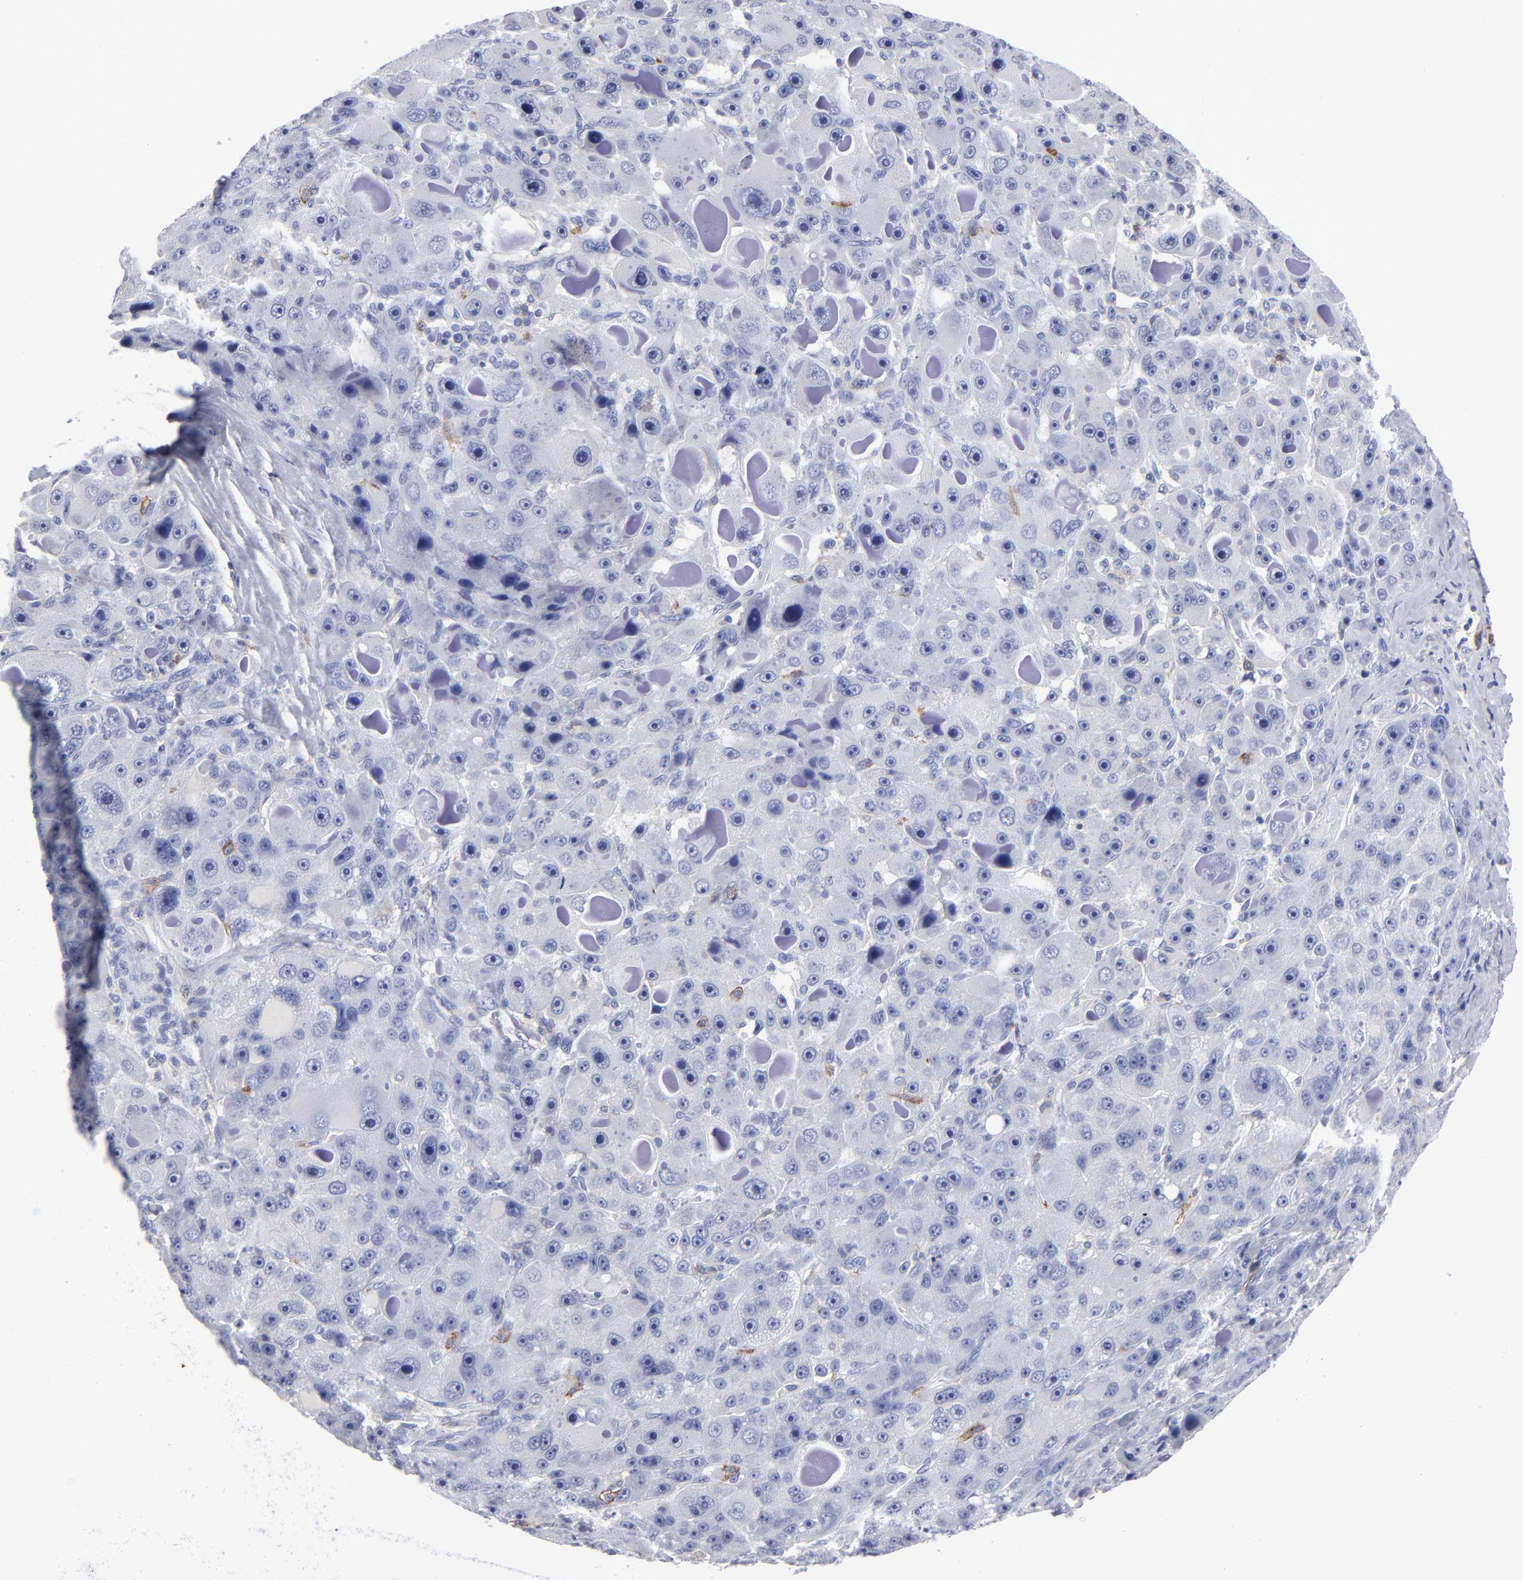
{"staining": {"intensity": "negative", "quantity": "none", "location": "none"}, "tissue": "liver cancer", "cell_type": "Tumor cells", "image_type": "cancer", "snomed": [{"axis": "morphology", "description": "Carcinoma, Hepatocellular, NOS"}, {"axis": "topography", "description": "Liver"}], "caption": "The immunohistochemistry micrograph has no significant positivity in tumor cells of hepatocellular carcinoma (liver) tissue.", "gene": "LAT2", "patient": {"sex": "male", "age": 76}}